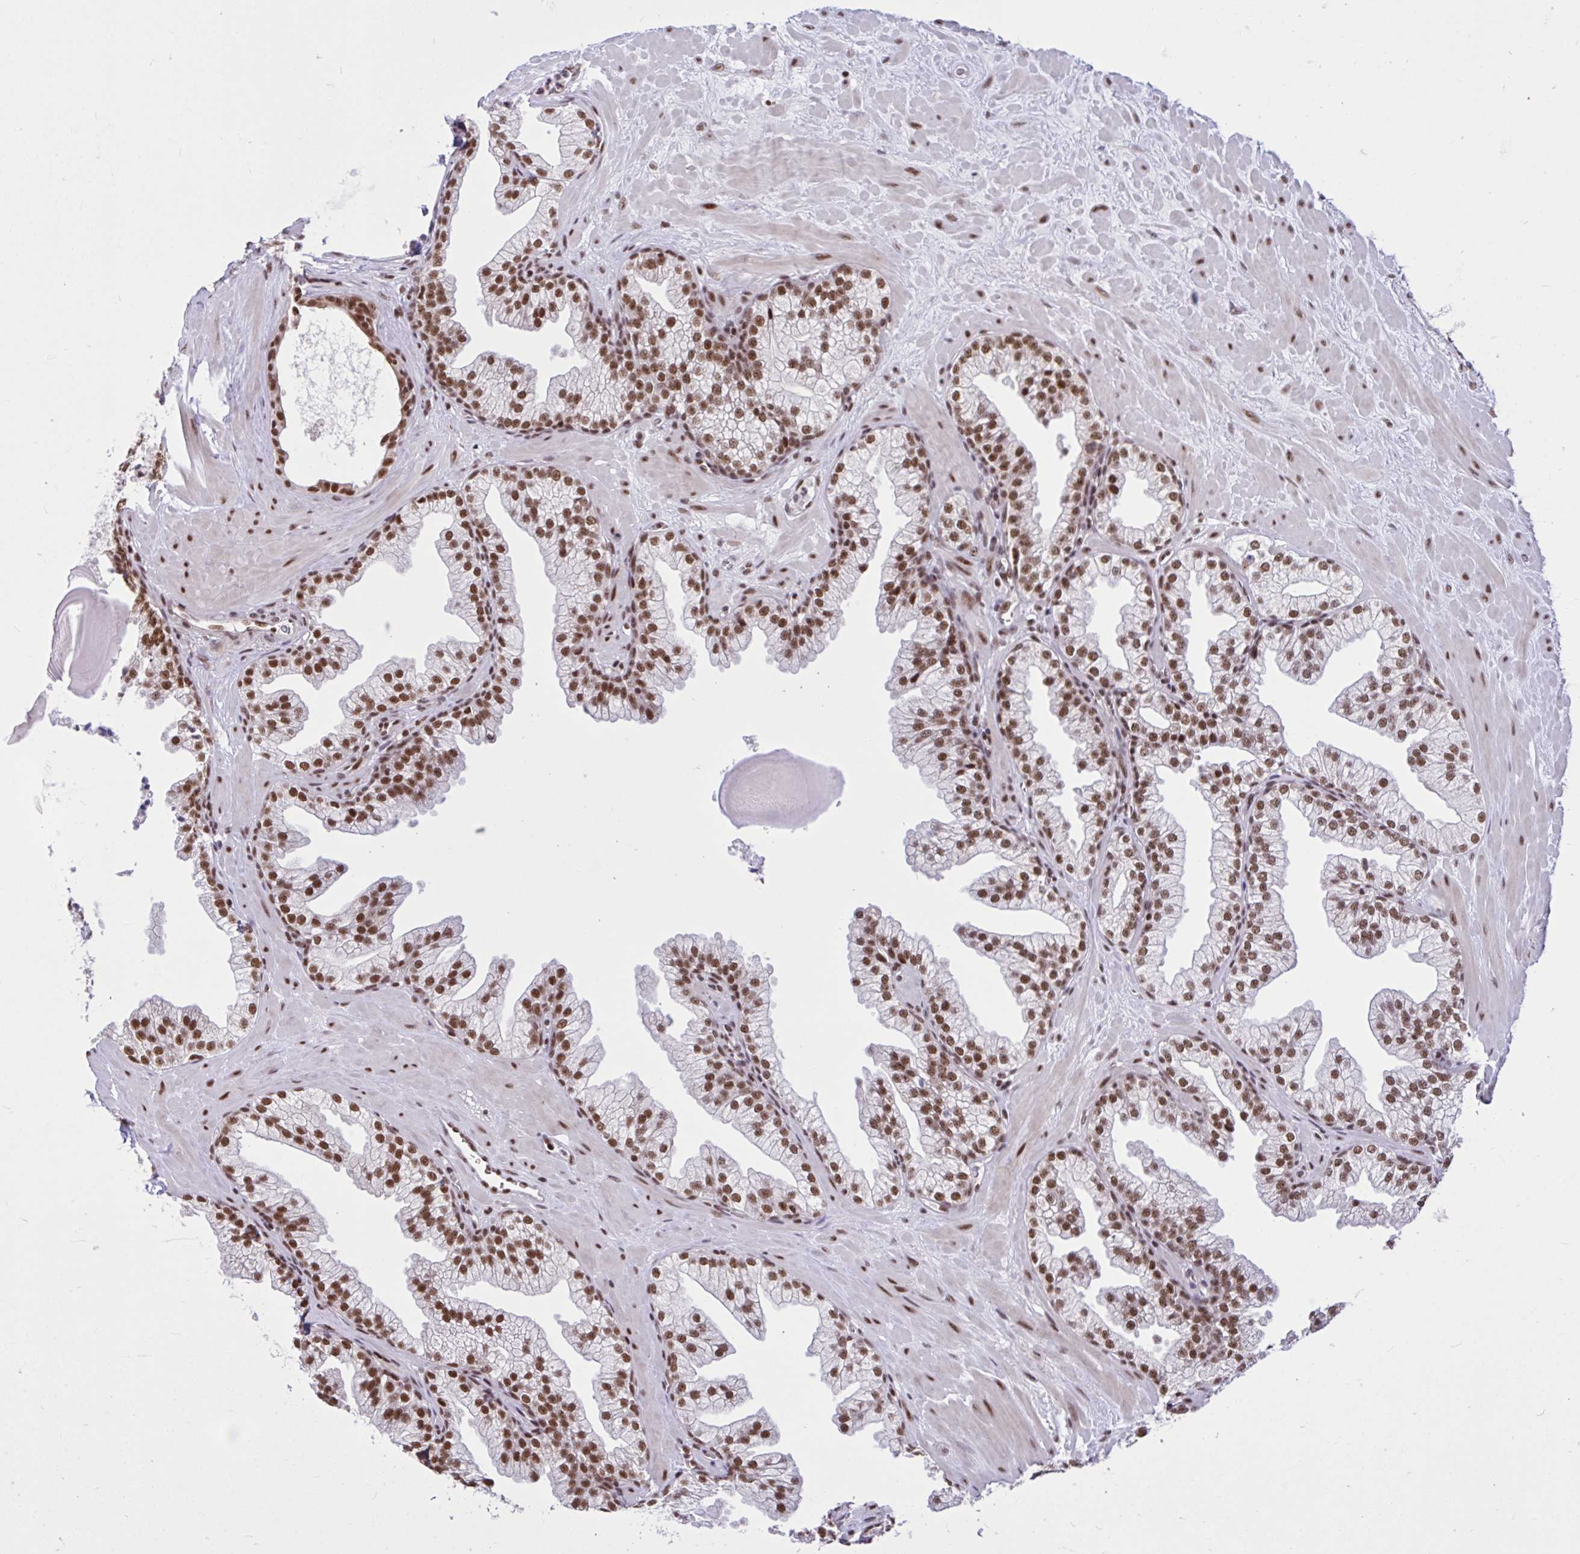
{"staining": {"intensity": "moderate", "quantity": ">75%", "location": "nuclear"}, "tissue": "prostate", "cell_type": "Glandular cells", "image_type": "normal", "snomed": [{"axis": "morphology", "description": "Normal tissue, NOS"}, {"axis": "topography", "description": "Prostate"}, {"axis": "topography", "description": "Peripheral nerve tissue"}], "caption": "Unremarkable prostate was stained to show a protein in brown. There is medium levels of moderate nuclear staining in about >75% of glandular cells.", "gene": "CCDC12", "patient": {"sex": "male", "age": 61}}